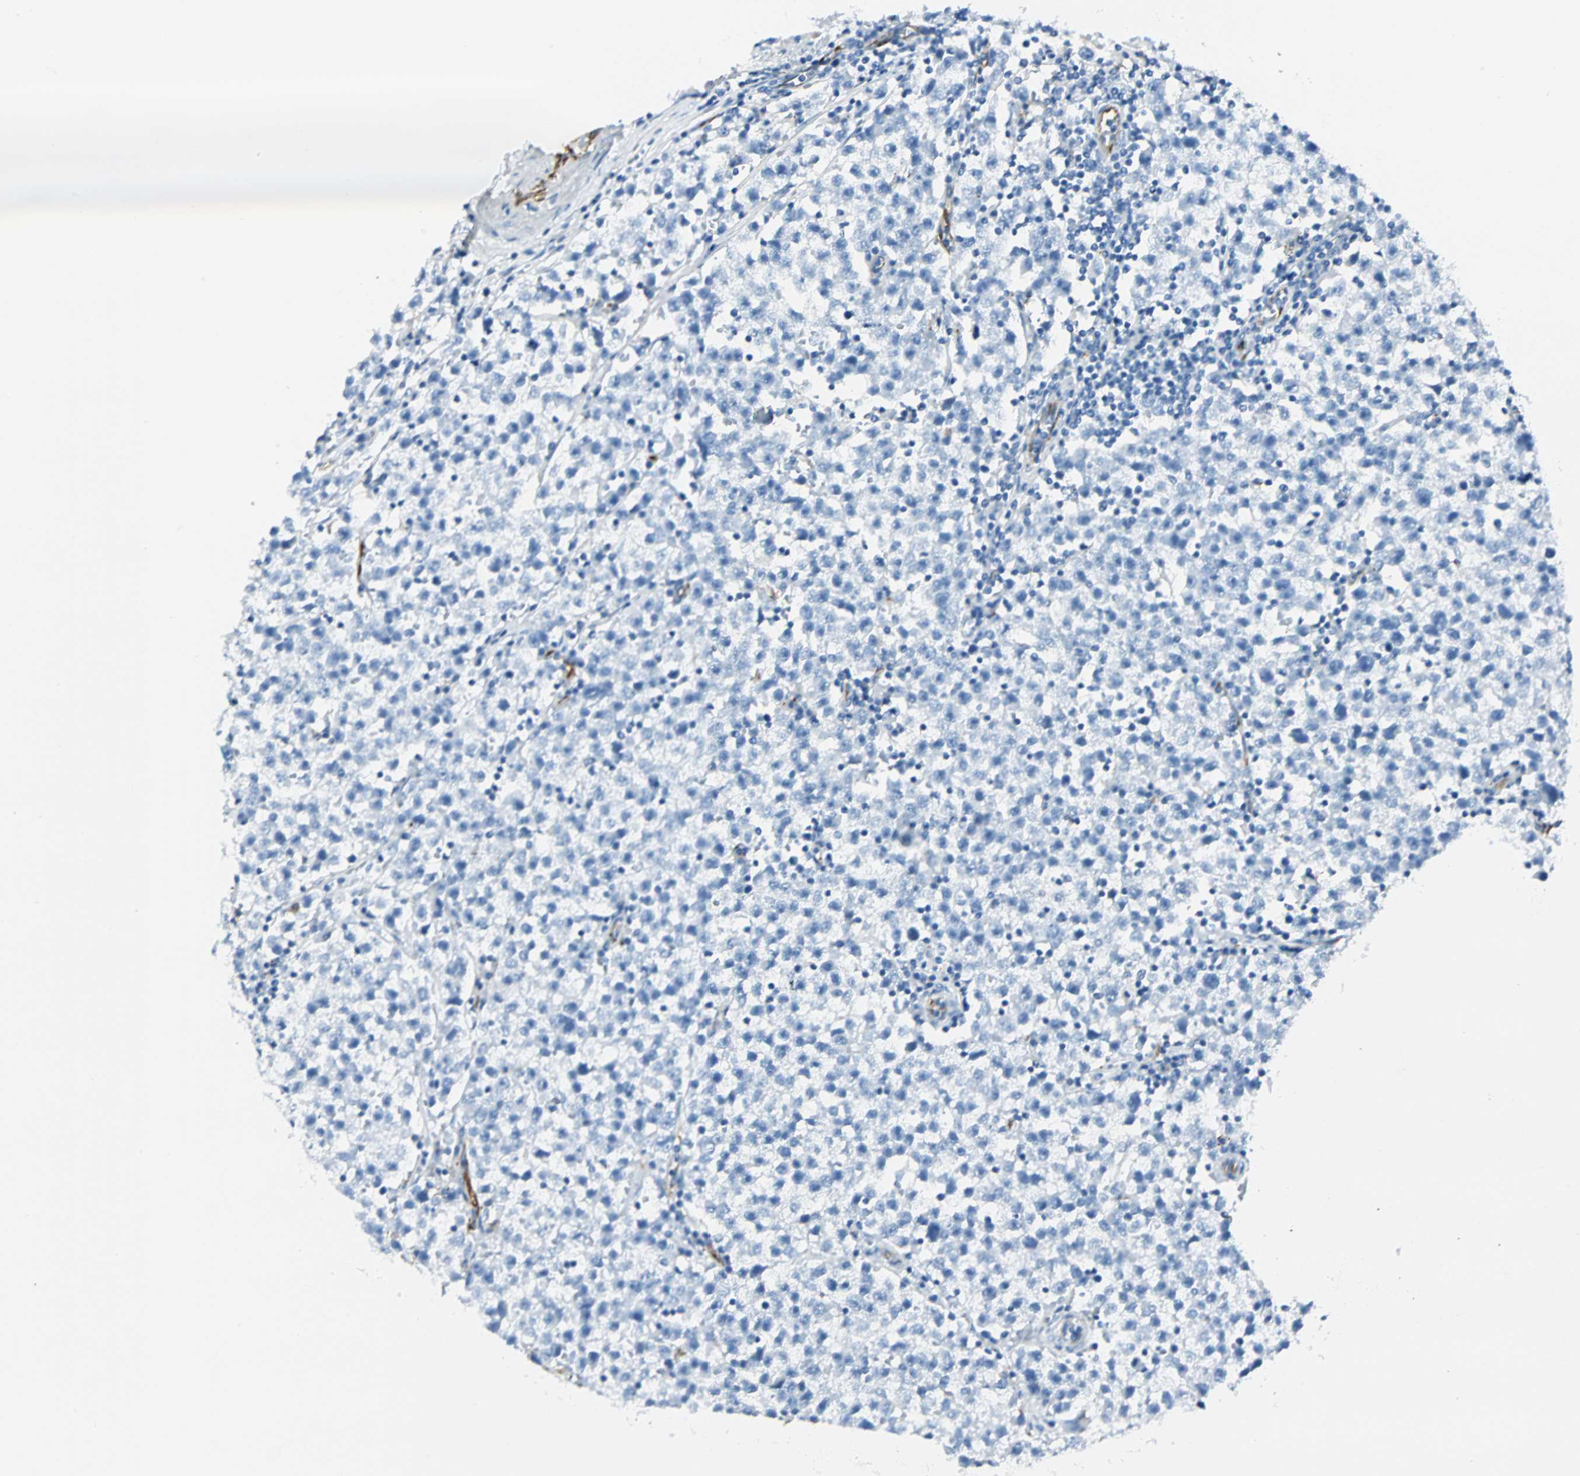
{"staining": {"intensity": "negative", "quantity": "none", "location": "none"}, "tissue": "testis cancer", "cell_type": "Tumor cells", "image_type": "cancer", "snomed": [{"axis": "morphology", "description": "Seminoma, NOS"}, {"axis": "topography", "description": "Testis"}], "caption": "High power microscopy photomicrograph of an immunohistochemistry histopathology image of testis cancer, revealing no significant positivity in tumor cells.", "gene": "VPS9D1", "patient": {"sex": "male", "age": 22}}